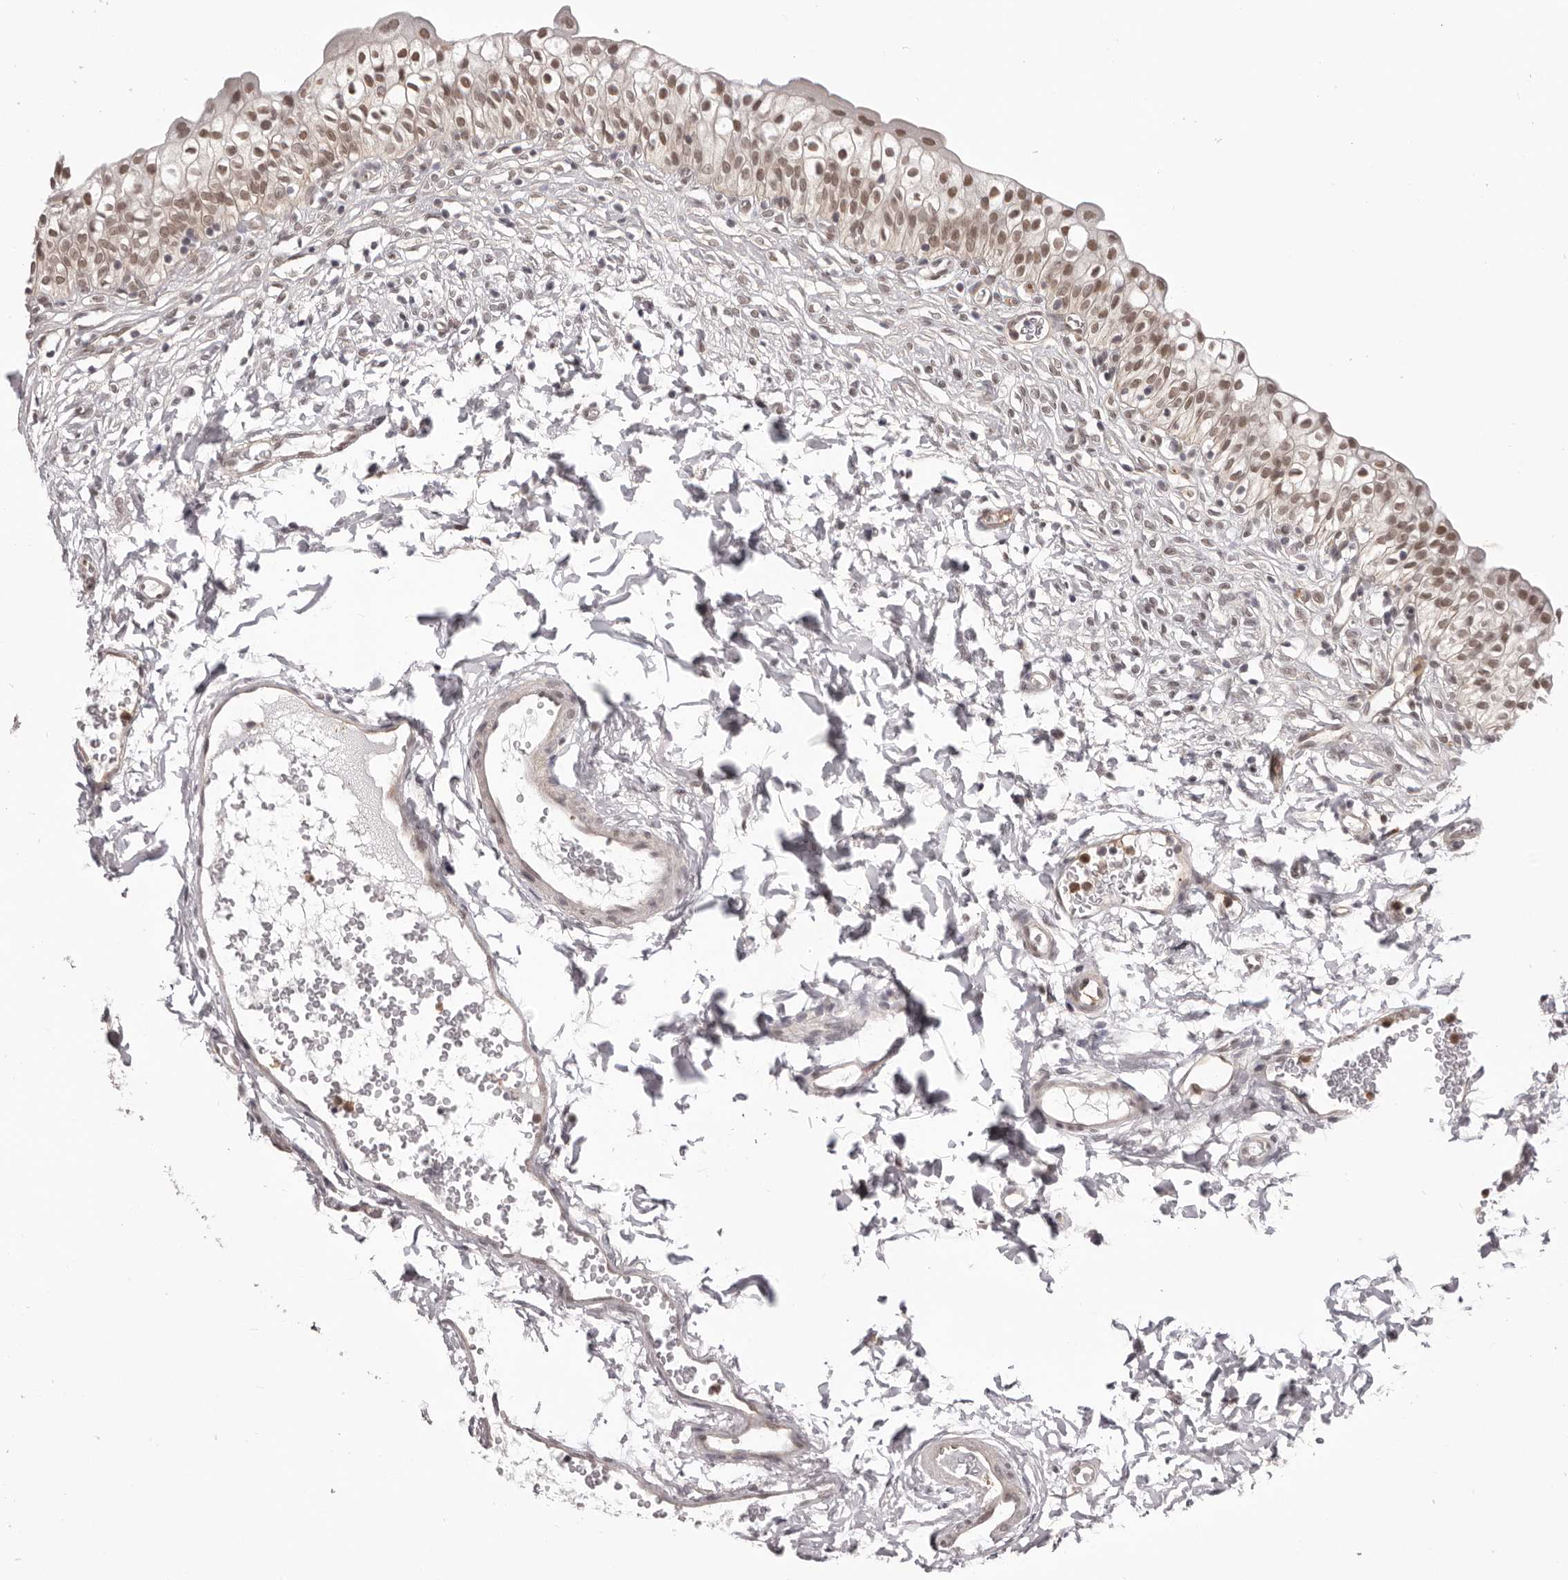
{"staining": {"intensity": "moderate", "quantity": ">75%", "location": "nuclear"}, "tissue": "urinary bladder", "cell_type": "Urothelial cells", "image_type": "normal", "snomed": [{"axis": "morphology", "description": "Normal tissue, NOS"}, {"axis": "topography", "description": "Urinary bladder"}], "caption": "The immunohistochemical stain shows moderate nuclear positivity in urothelial cells of benign urinary bladder. The staining is performed using DAB brown chromogen to label protein expression. The nuclei are counter-stained blue using hematoxylin.", "gene": "RNF2", "patient": {"sex": "male", "age": 55}}